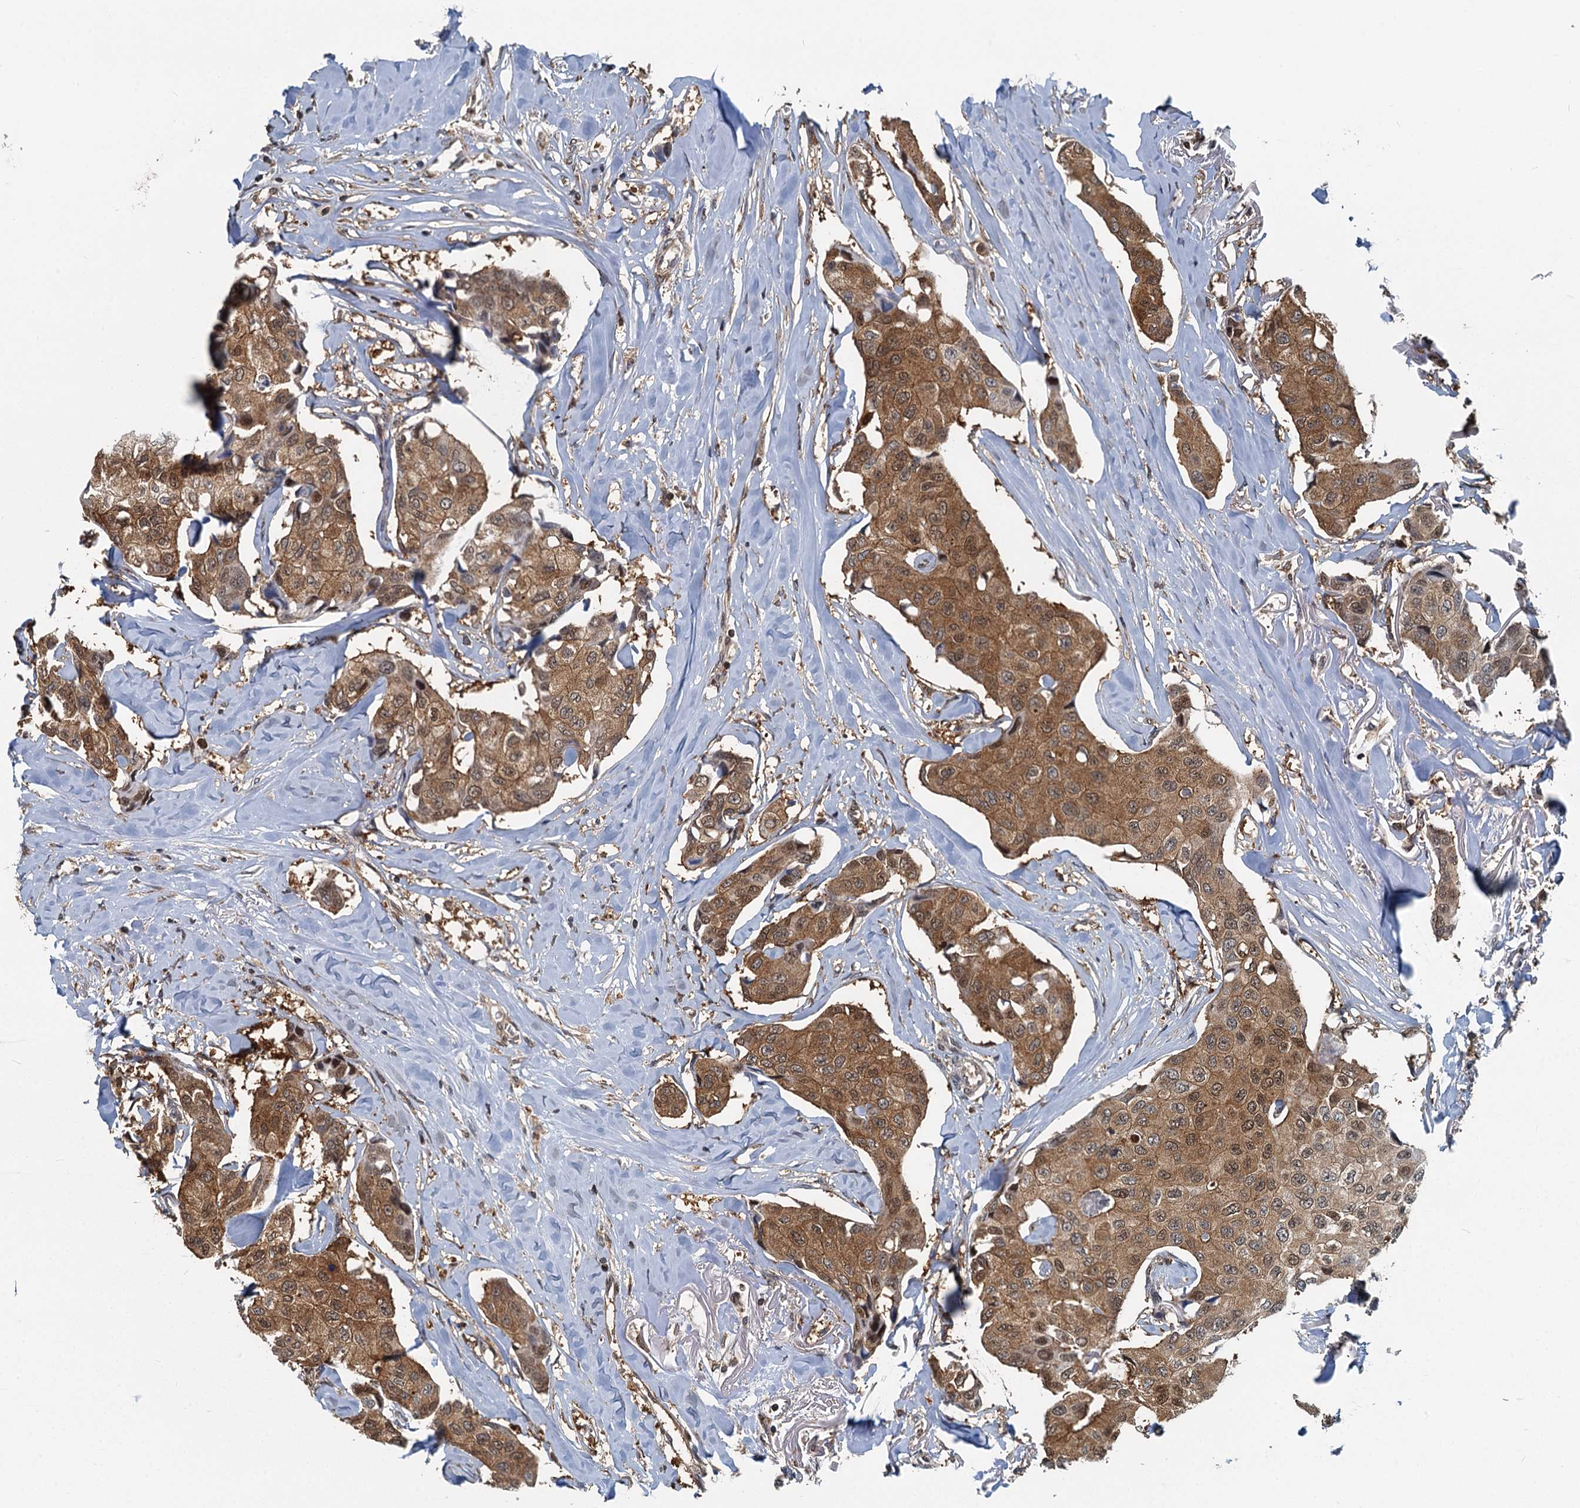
{"staining": {"intensity": "moderate", "quantity": ">75%", "location": "cytoplasmic/membranous,nuclear"}, "tissue": "breast cancer", "cell_type": "Tumor cells", "image_type": "cancer", "snomed": [{"axis": "morphology", "description": "Duct carcinoma"}, {"axis": "topography", "description": "Breast"}], "caption": "This is an image of immunohistochemistry staining of breast cancer, which shows moderate positivity in the cytoplasmic/membranous and nuclear of tumor cells.", "gene": "GPI", "patient": {"sex": "female", "age": 80}}